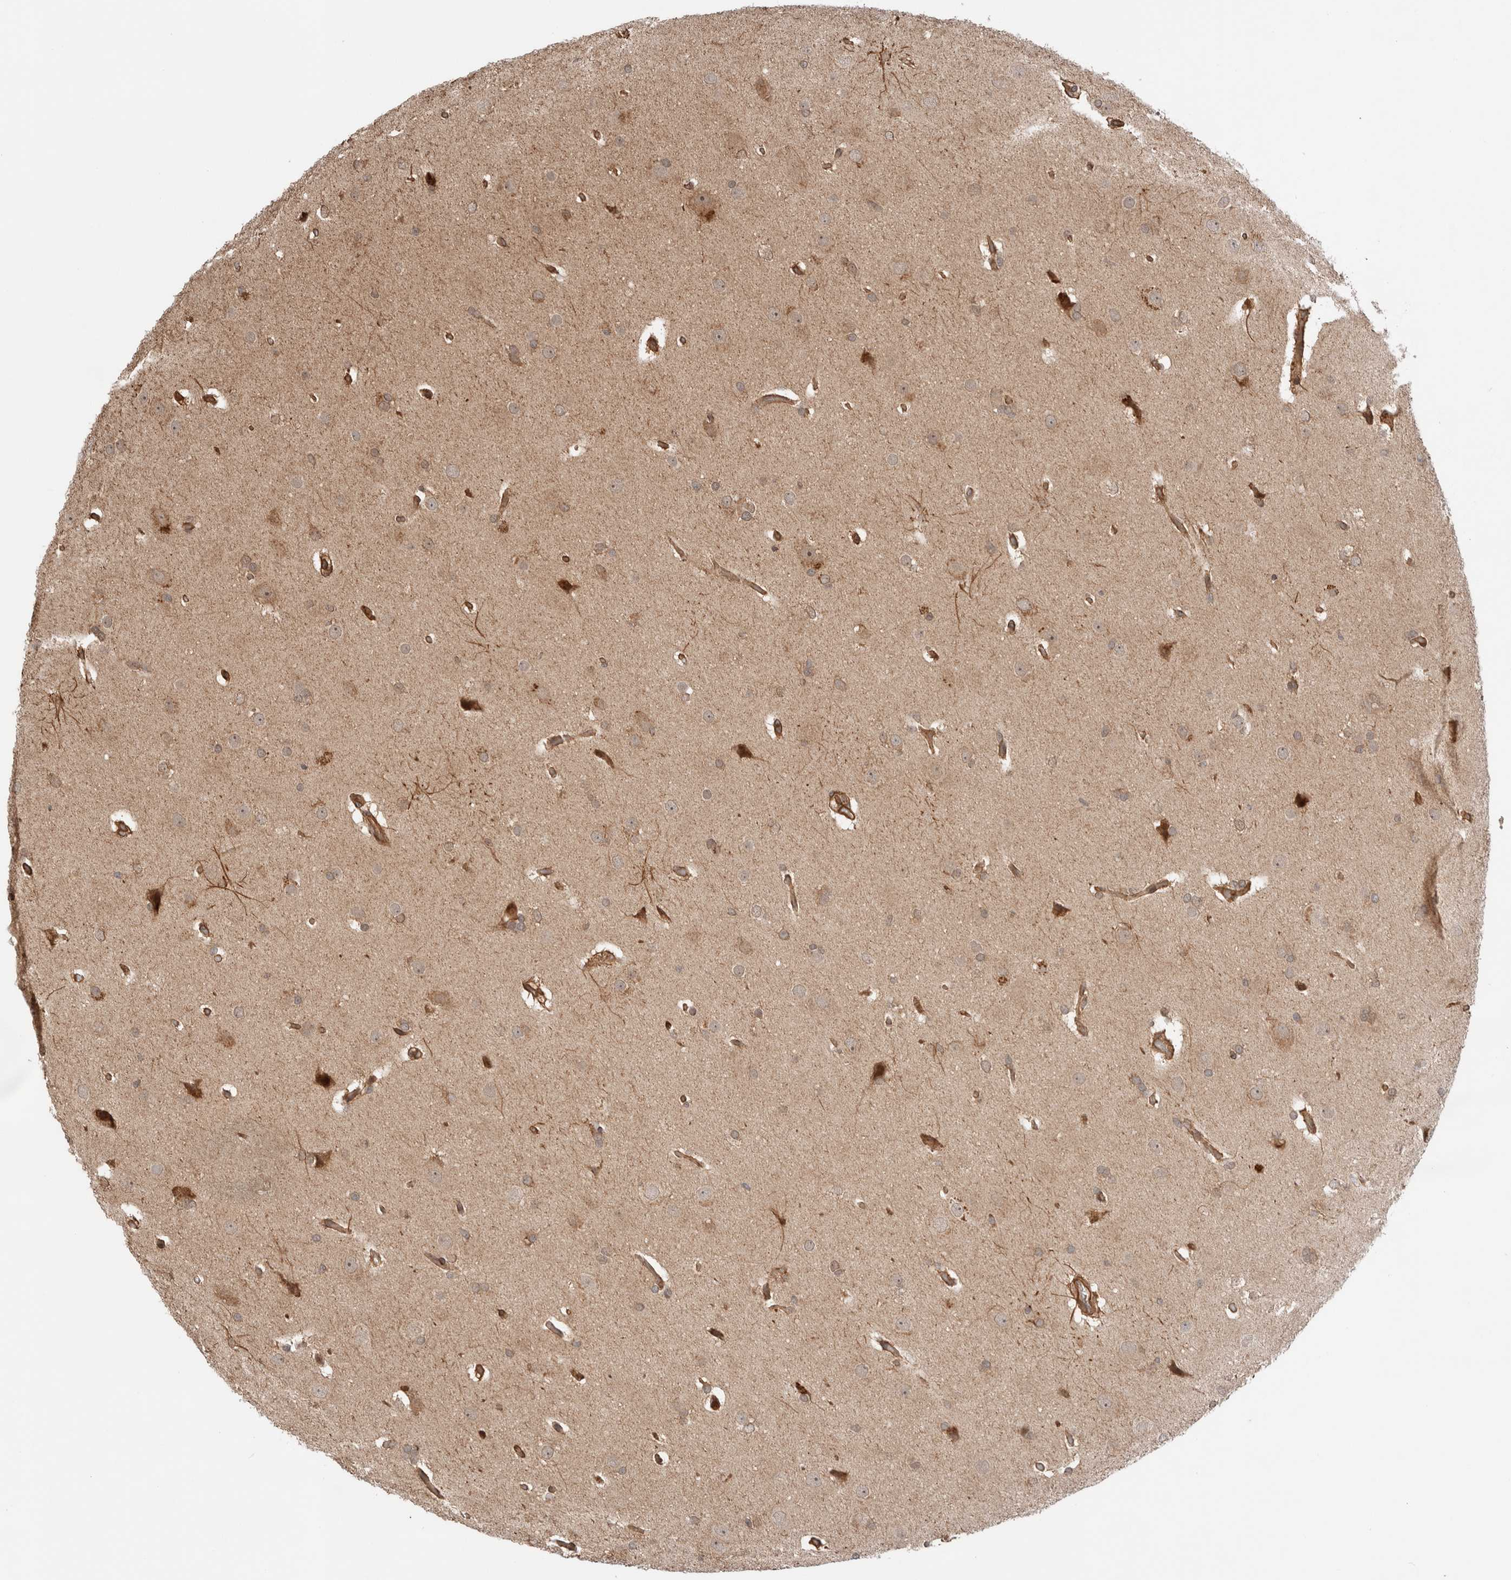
{"staining": {"intensity": "weak", "quantity": ">75%", "location": "cytoplasmic/membranous"}, "tissue": "glioma", "cell_type": "Tumor cells", "image_type": "cancer", "snomed": [{"axis": "morphology", "description": "Glioma, malignant, Low grade"}, {"axis": "topography", "description": "Brain"}], "caption": "This micrograph exhibits immunohistochemistry (IHC) staining of glioma, with low weak cytoplasmic/membranous expression in about >75% of tumor cells.", "gene": "ZNF649", "patient": {"sex": "female", "age": 37}}